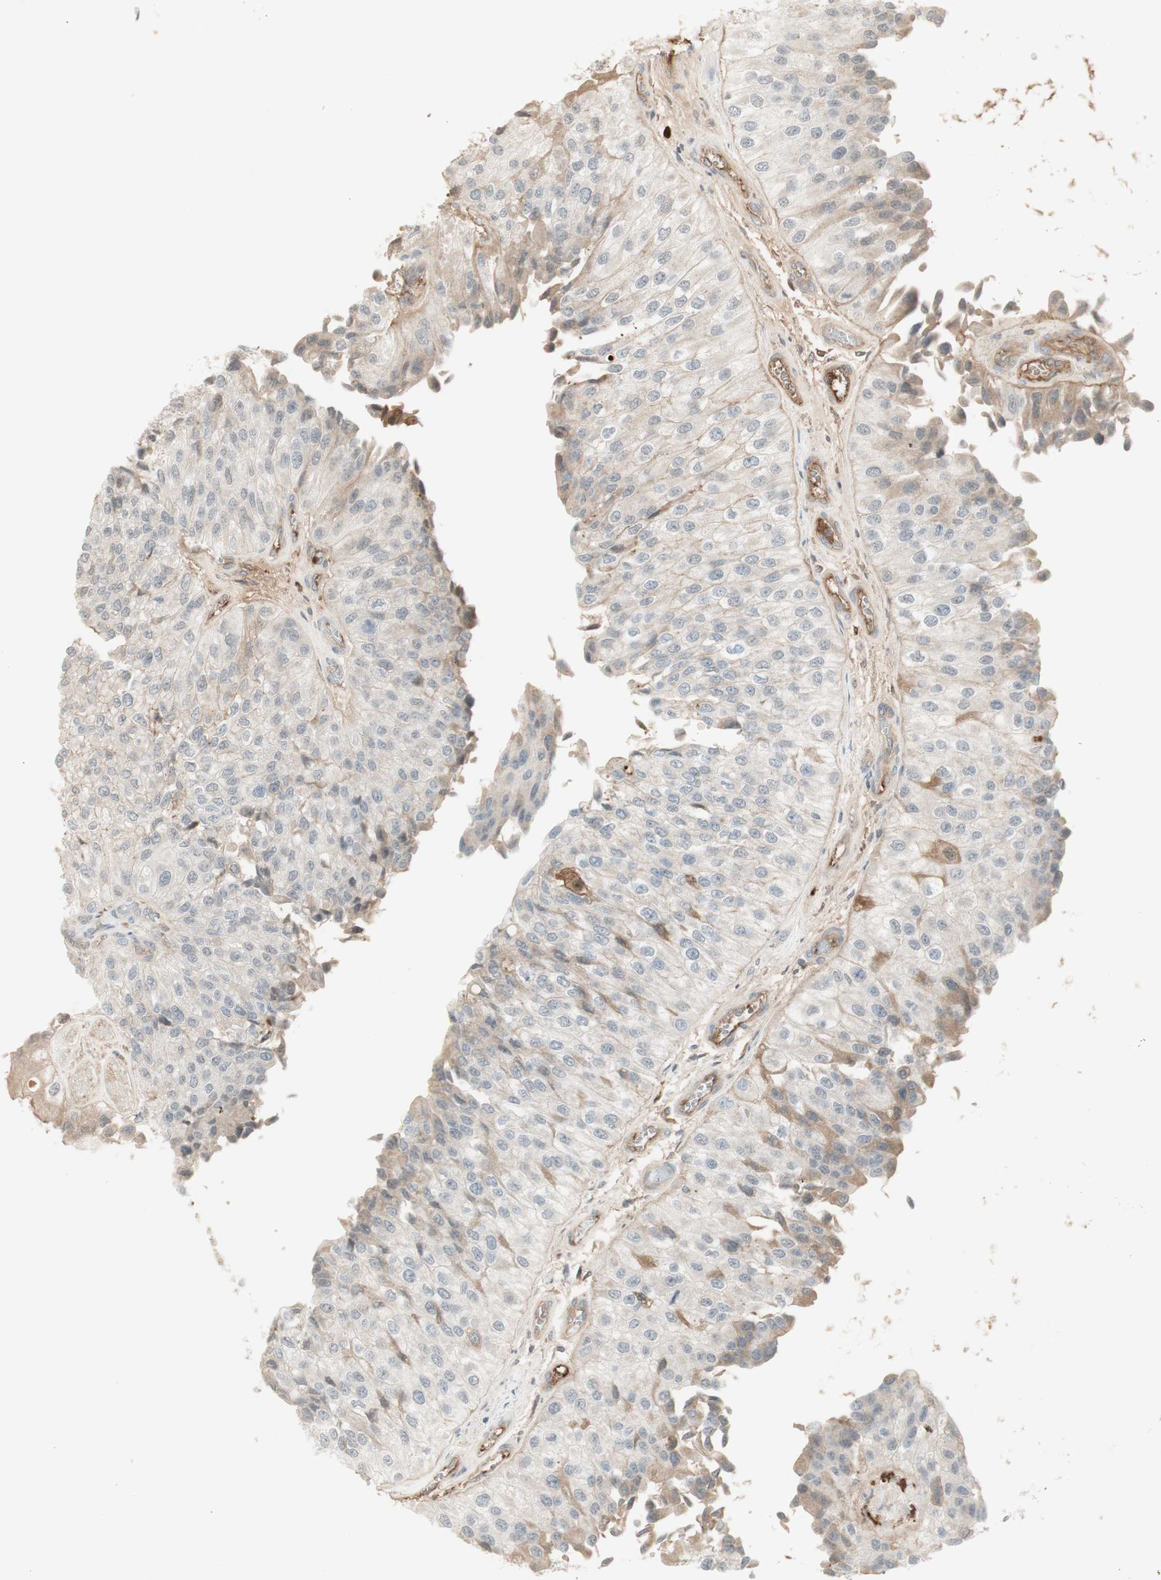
{"staining": {"intensity": "moderate", "quantity": "<25%", "location": "cytoplasmic/membranous"}, "tissue": "urothelial cancer", "cell_type": "Tumor cells", "image_type": "cancer", "snomed": [{"axis": "morphology", "description": "Urothelial carcinoma, High grade"}, {"axis": "topography", "description": "Kidney"}, {"axis": "topography", "description": "Urinary bladder"}], "caption": "Immunohistochemical staining of urothelial carcinoma (high-grade) exhibits low levels of moderate cytoplasmic/membranous expression in about <25% of tumor cells.", "gene": "NID1", "patient": {"sex": "male", "age": 77}}